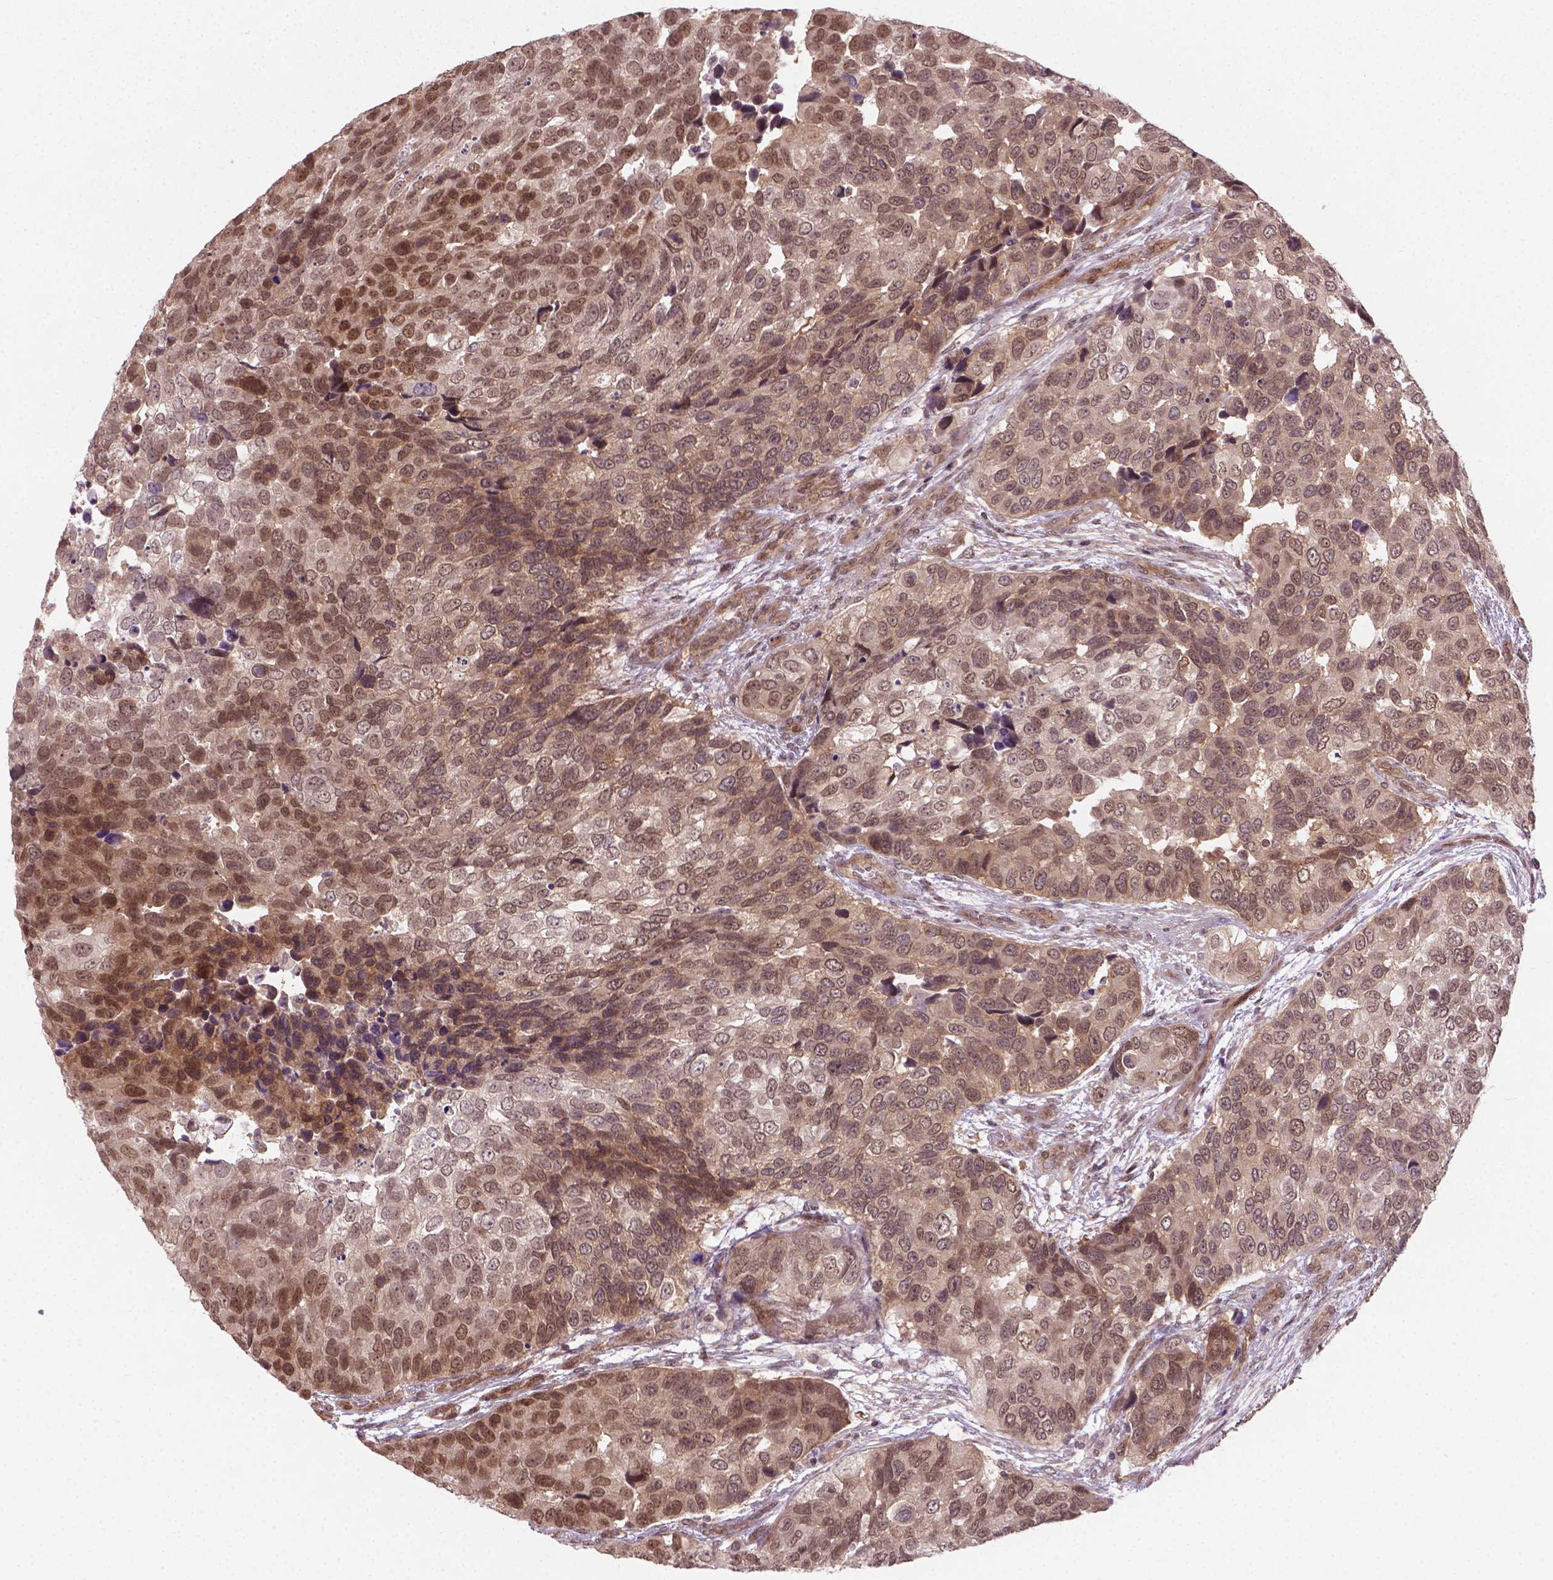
{"staining": {"intensity": "moderate", "quantity": ">75%", "location": "nuclear"}, "tissue": "urothelial cancer", "cell_type": "Tumor cells", "image_type": "cancer", "snomed": [{"axis": "morphology", "description": "Urothelial carcinoma, High grade"}, {"axis": "topography", "description": "Urinary bladder"}], "caption": "High-power microscopy captured an immunohistochemistry photomicrograph of urothelial carcinoma (high-grade), revealing moderate nuclear positivity in approximately >75% of tumor cells.", "gene": "ANKRD54", "patient": {"sex": "male", "age": 60}}